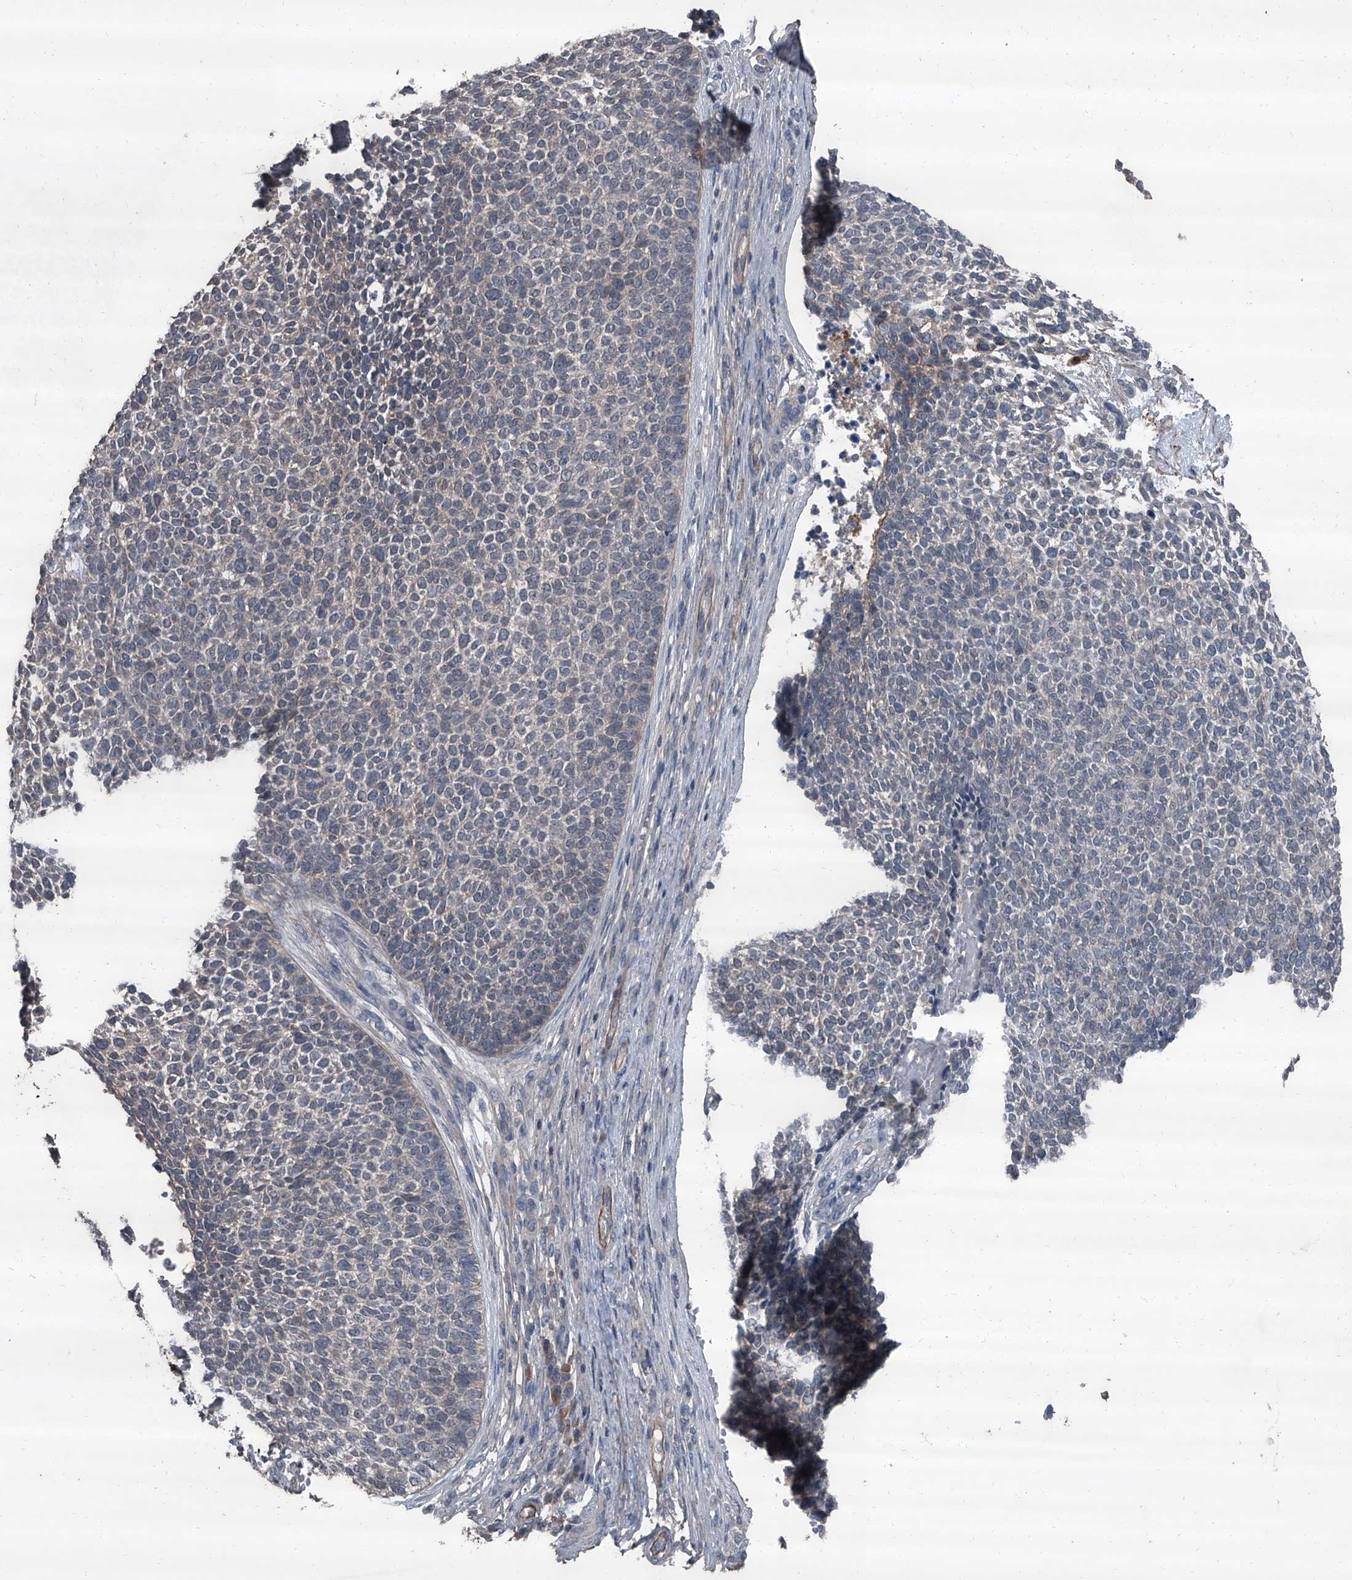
{"staining": {"intensity": "weak", "quantity": "<25%", "location": "cytoplasmic/membranous"}, "tissue": "skin cancer", "cell_type": "Tumor cells", "image_type": "cancer", "snomed": [{"axis": "morphology", "description": "Basal cell carcinoma"}, {"axis": "topography", "description": "Skin"}], "caption": "Immunohistochemistry of human skin cancer (basal cell carcinoma) displays no expression in tumor cells.", "gene": "OARD1", "patient": {"sex": "female", "age": 84}}